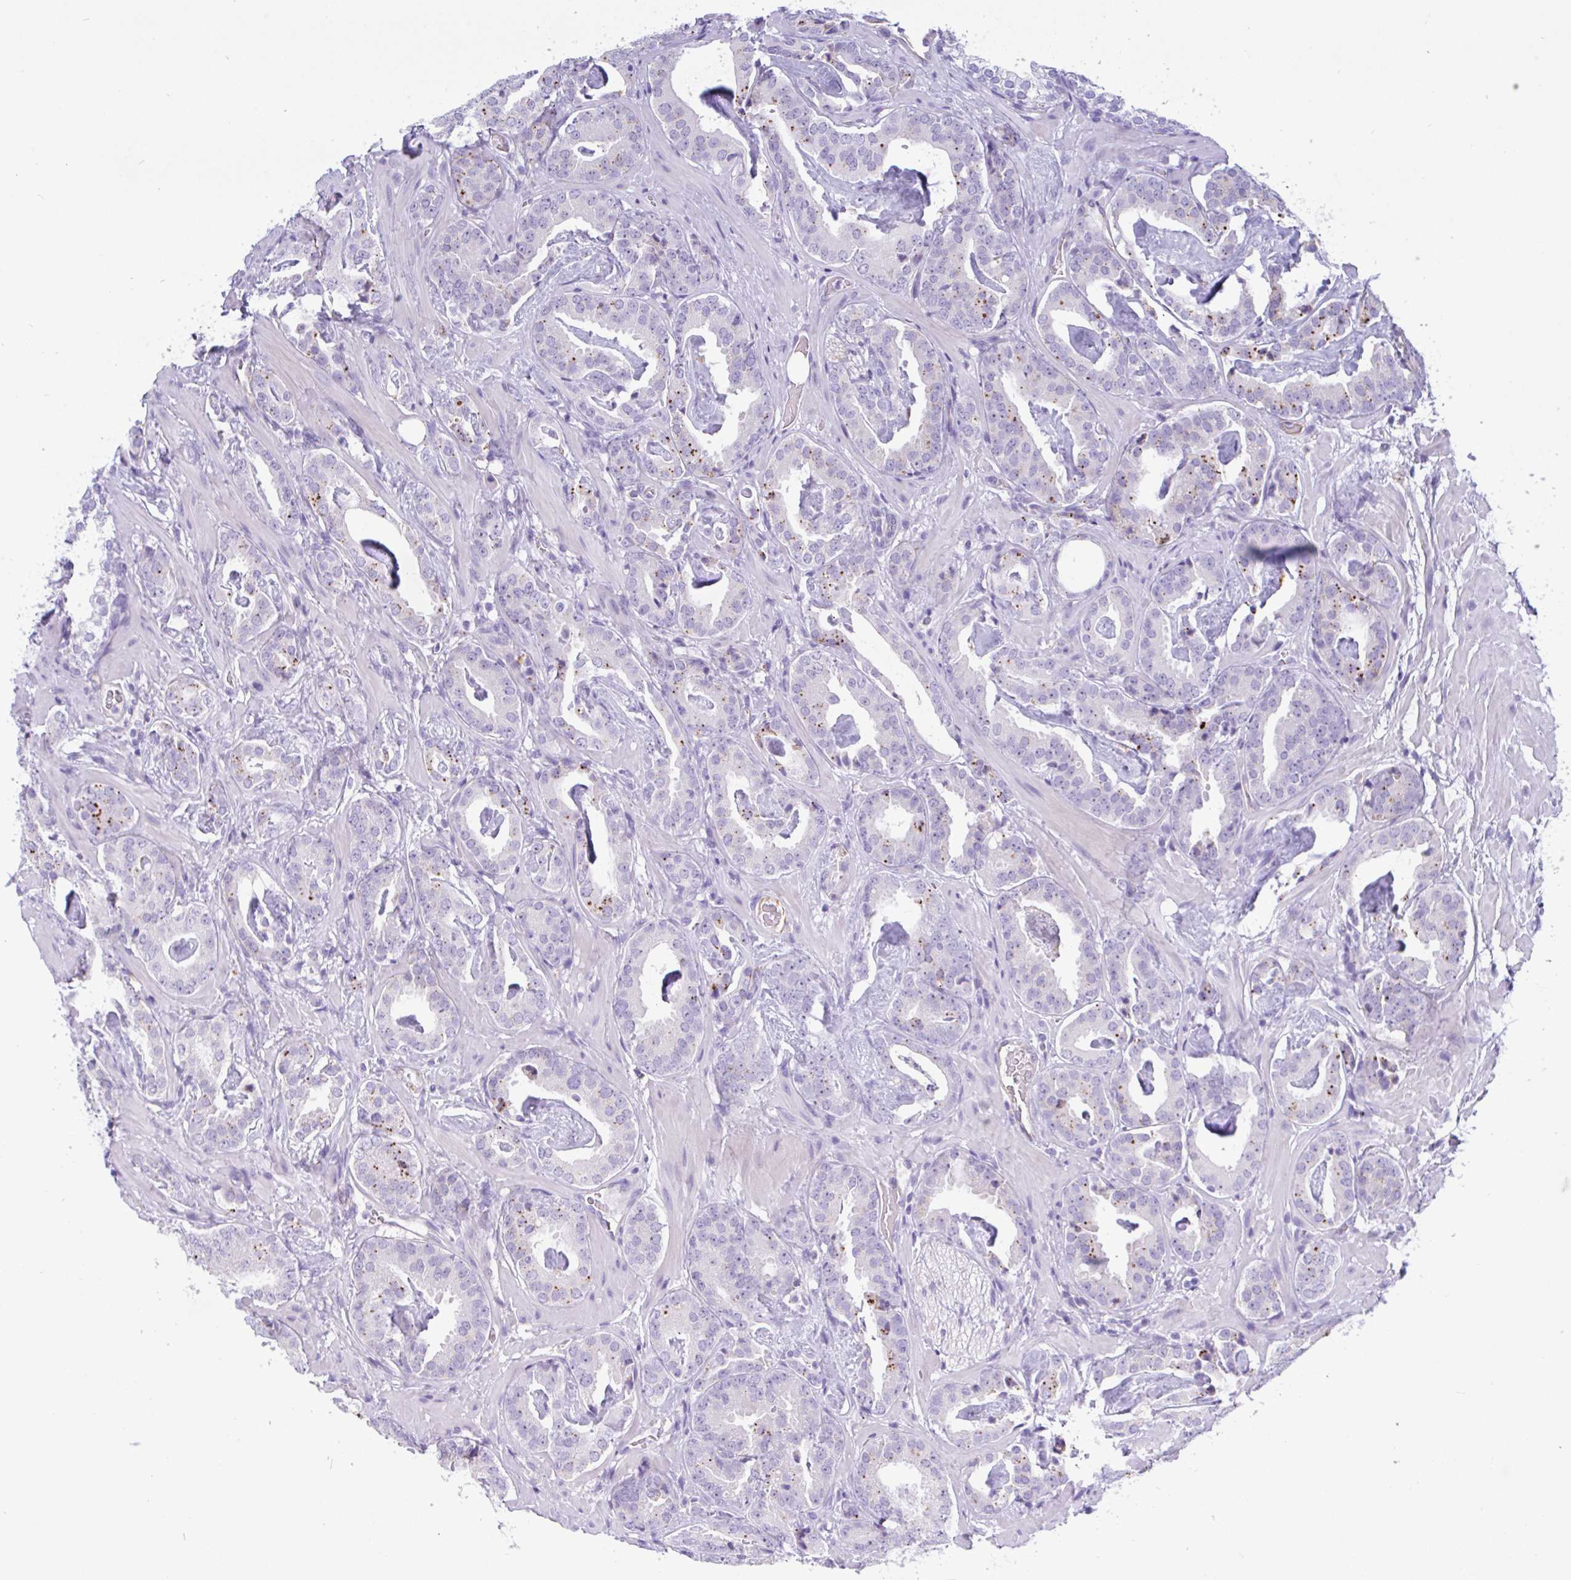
{"staining": {"intensity": "moderate", "quantity": "<25%", "location": "cytoplasmic/membranous"}, "tissue": "prostate cancer", "cell_type": "Tumor cells", "image_type": "cancer", "snomed": [{"axis": "morphology", "description": "Adenocarcinoma, Low grade"}, {"axis": "topography", "description": "Prostate"}], "caption": "Tumor cells show low levels of moderate cytoplasmic/membranous expression in approximately <25% of cells in human adenocarcinoma (low-grade) (prostate).", "gene": "NDUFAF8", "patient": {"sex": "male", "age": 62}}